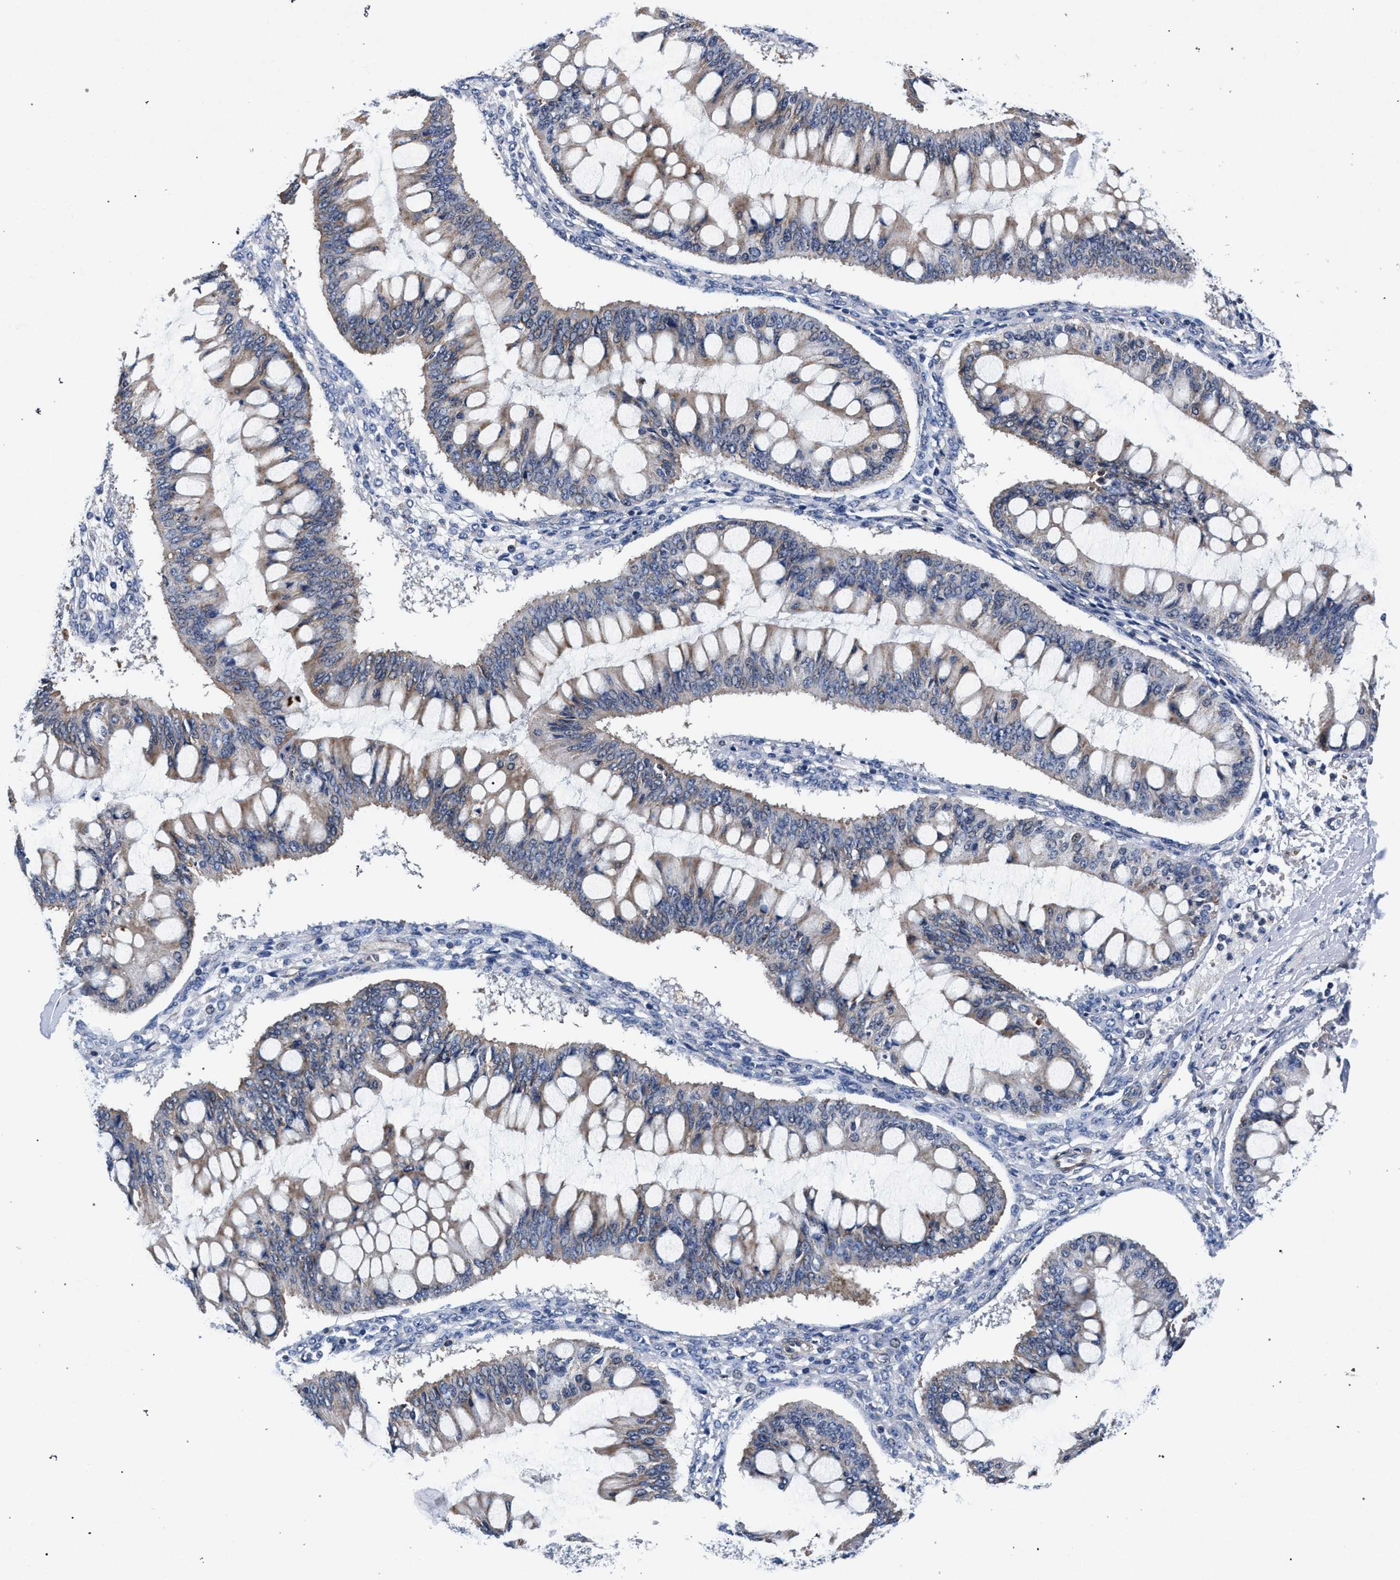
{"staining": {"intensity": "weak", "quantity": "<25%", "location": "cytoplasmic/membranous"}, "tissue": "ovarian cancer", "cell_type": "Tumor cells", "image_type": "cancer", "snomed": [{"axis": "morphology", "description": "Cystadenocarcinoma, mucinous, NOS"}, {"axis": "topography", "description": "Ovary"}], "caption": "The photomicrograph reveals no significant staining in tumor cells of ovarian mucinous cystadenocarcinoma.", "gene": "LASP1", "patient": {"sex": "female", "age": 73}}